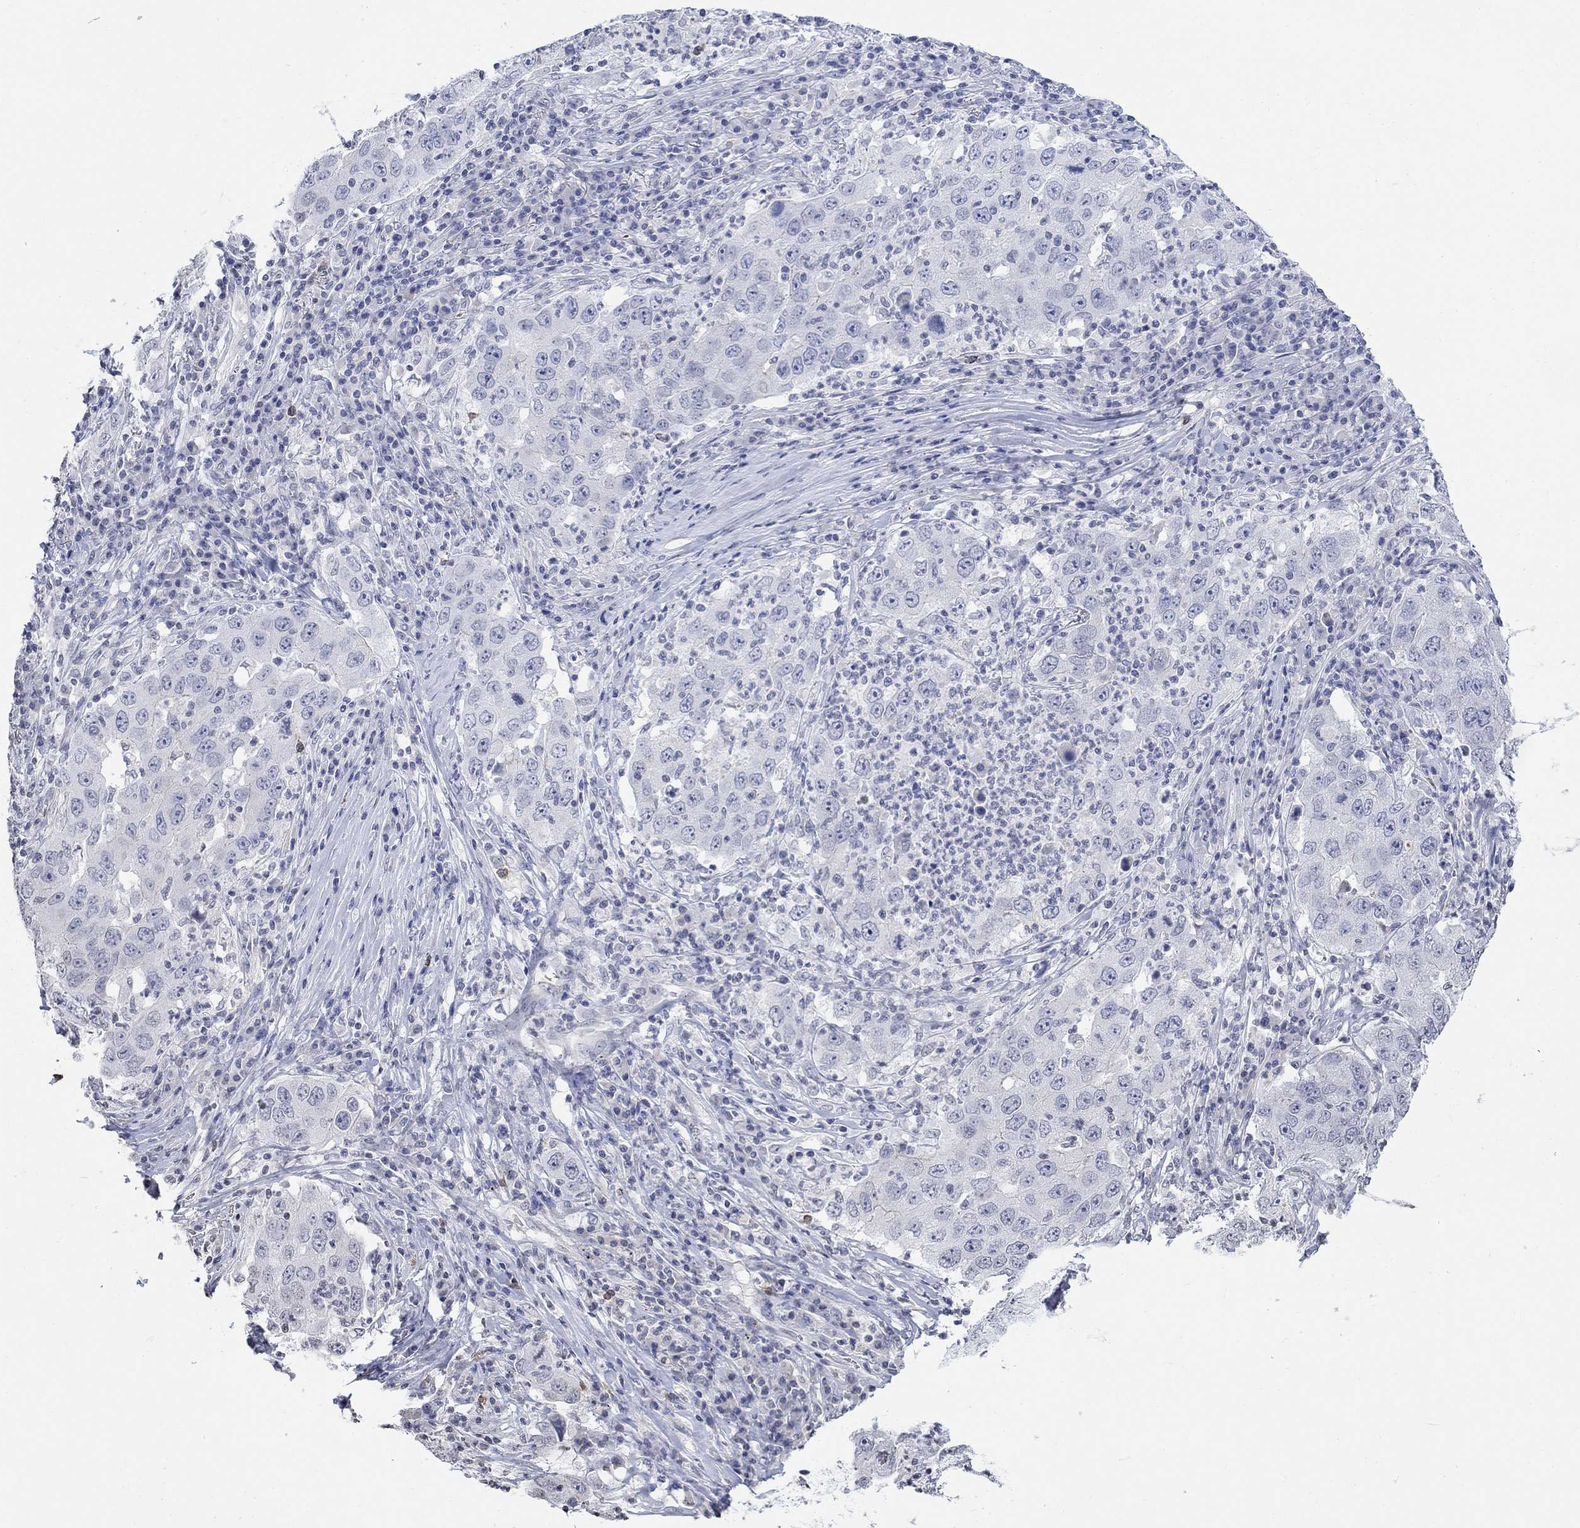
{"staining": {"intensity": "negative", "quantity": "none", "location": "none"}, "tissue": "lung cancer", "cell_type": "Tumor cells", "image_type": "cancer", "snomed": [{"axis": "morphology", "description": "Adenocarcinoma, NOS"}, {"axis": "topography", "description": "Lung"}], "caption": "There is no significant positivity in tumor cells of adenocarcinoma (lung). (DAB (3,3'-diaminobenzidine) IHC, high magnification).", "gene": "TMEM255A", "patient": {"sex": "male", "age": 73}}